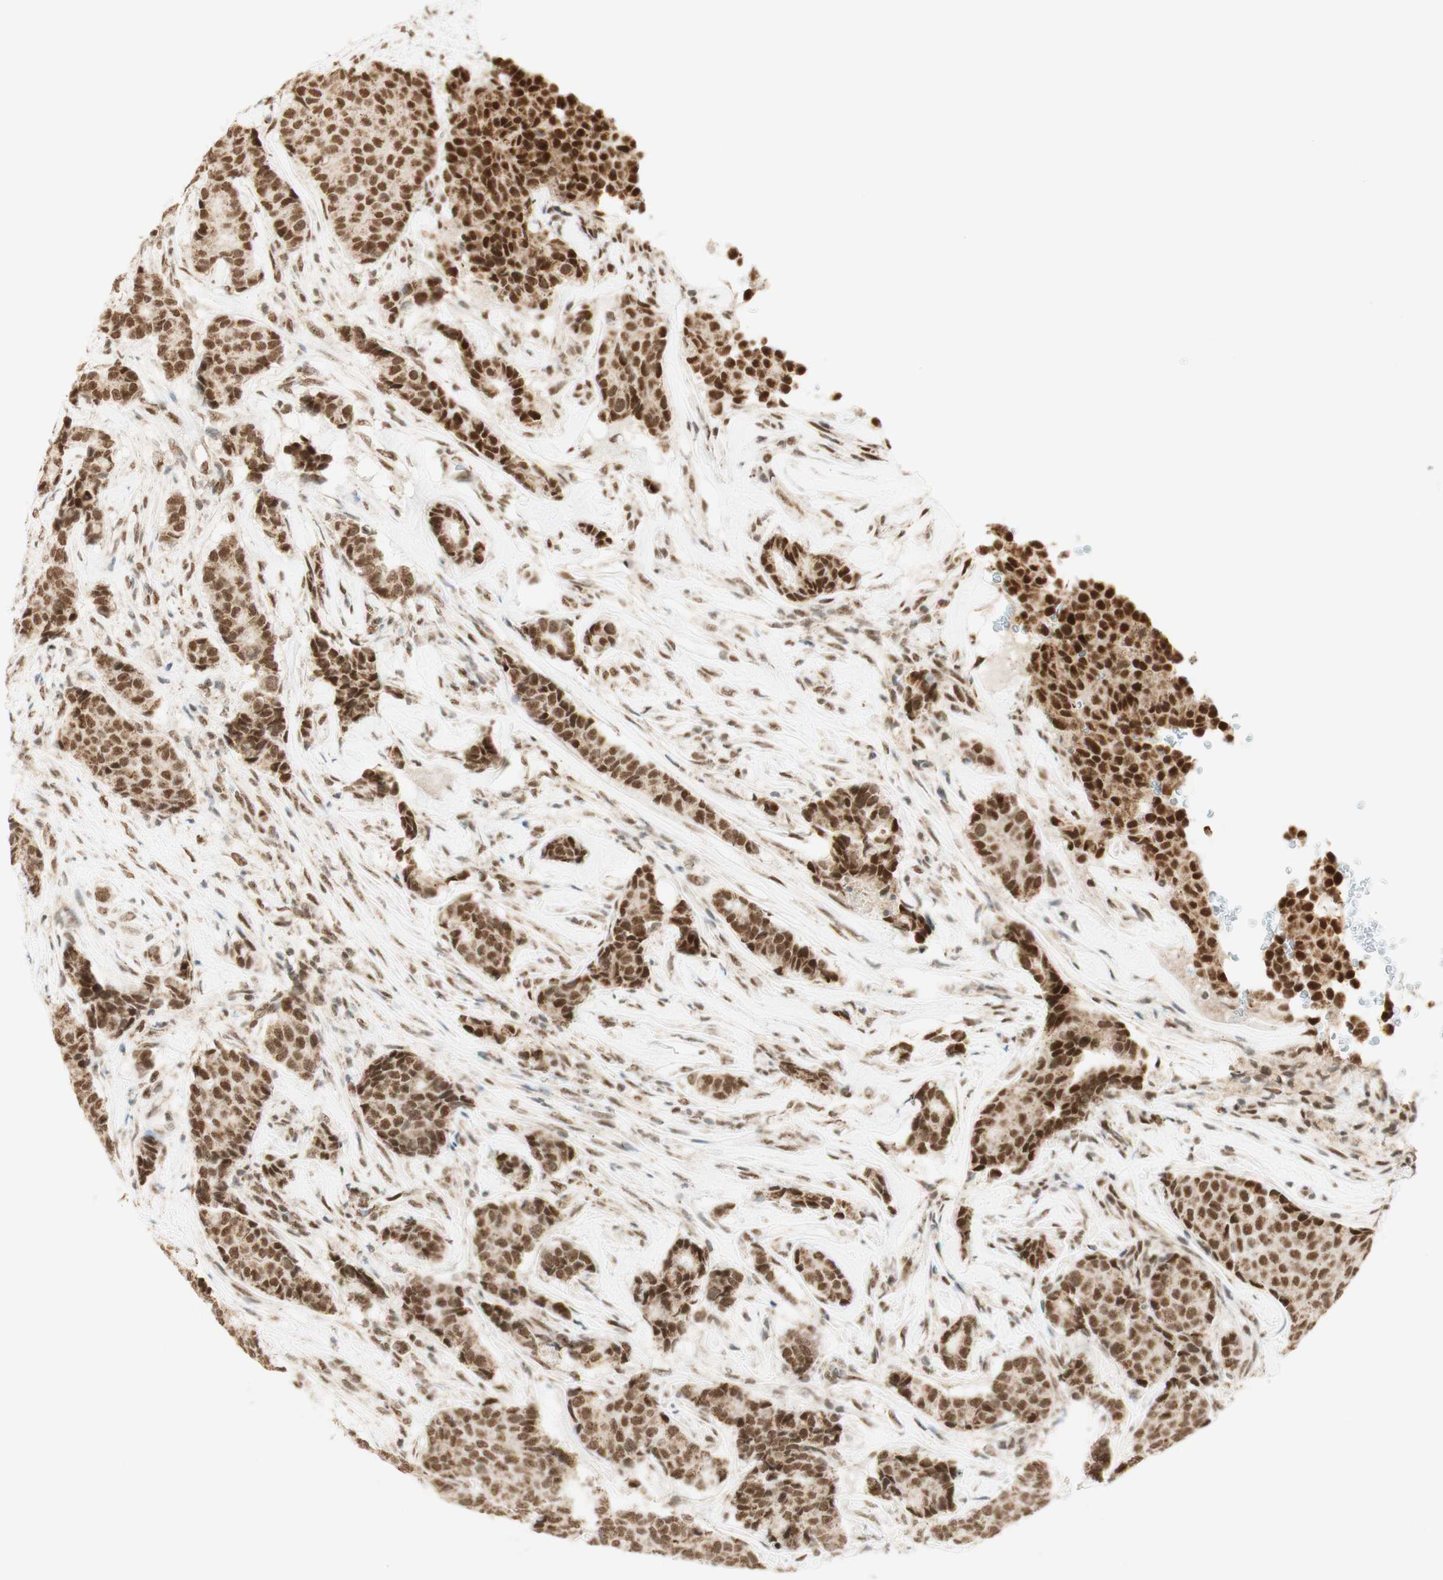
{"staining": {"intensity": "strong", "quantity": ">75%", "location": "nuclear"}, "tissue": "breast cancer", "cell_type": "Tumor cells", "image_type": "cancer", "snomed": [{"axis": "morphology", "description": "Duct carcinoma"}, {"axis": "topography", "description": "Breast"}], "caption": "This is an image of immunohistochemistry (IHC) staining of breast cancer (infiltrating ductal carcinoma), which shows strong staining in the nuclear of tumor cells.", "gene": "ZNF782", "patient": {"sex": "female", "age": 75}}